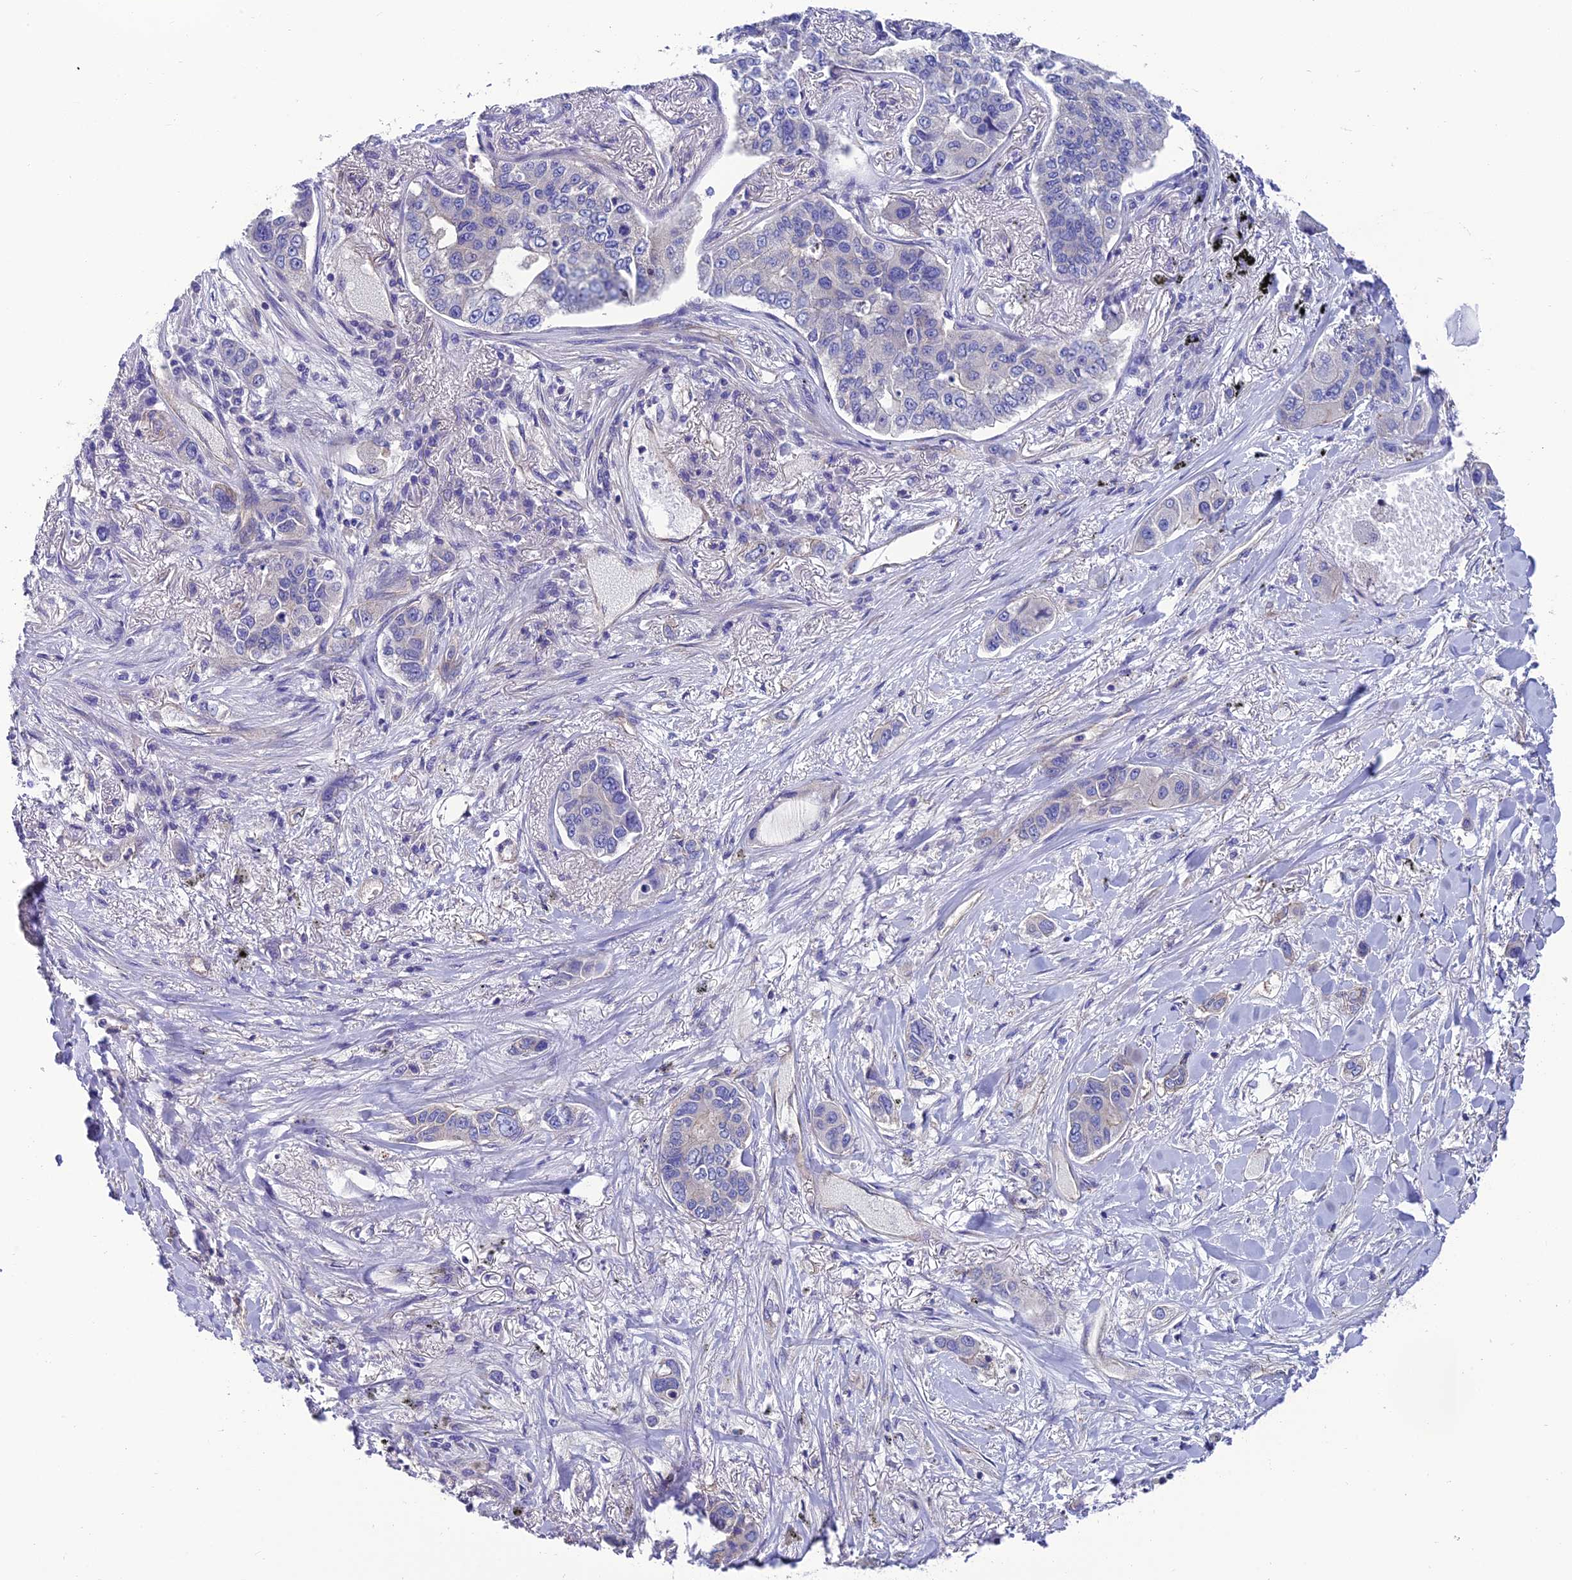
{"staining": {"intensity": "negative", "quantity": "none", "location": "none"}, "tissue": "lung cancer", "cell_type": "Tumor cells", "image_type": "cancer", "snomed": [{"axis": "morphology", "description": "Adenocarcinoma, NOS"}, {"axis": "topography", "description": "Lung"}], "caption": "A micrograph of lung adenocarcinoma stained for a protein reveals no brown staining in tumor cells.", "gene": "PPFIA3", "patient": {"sex": "male", "age": 49}}